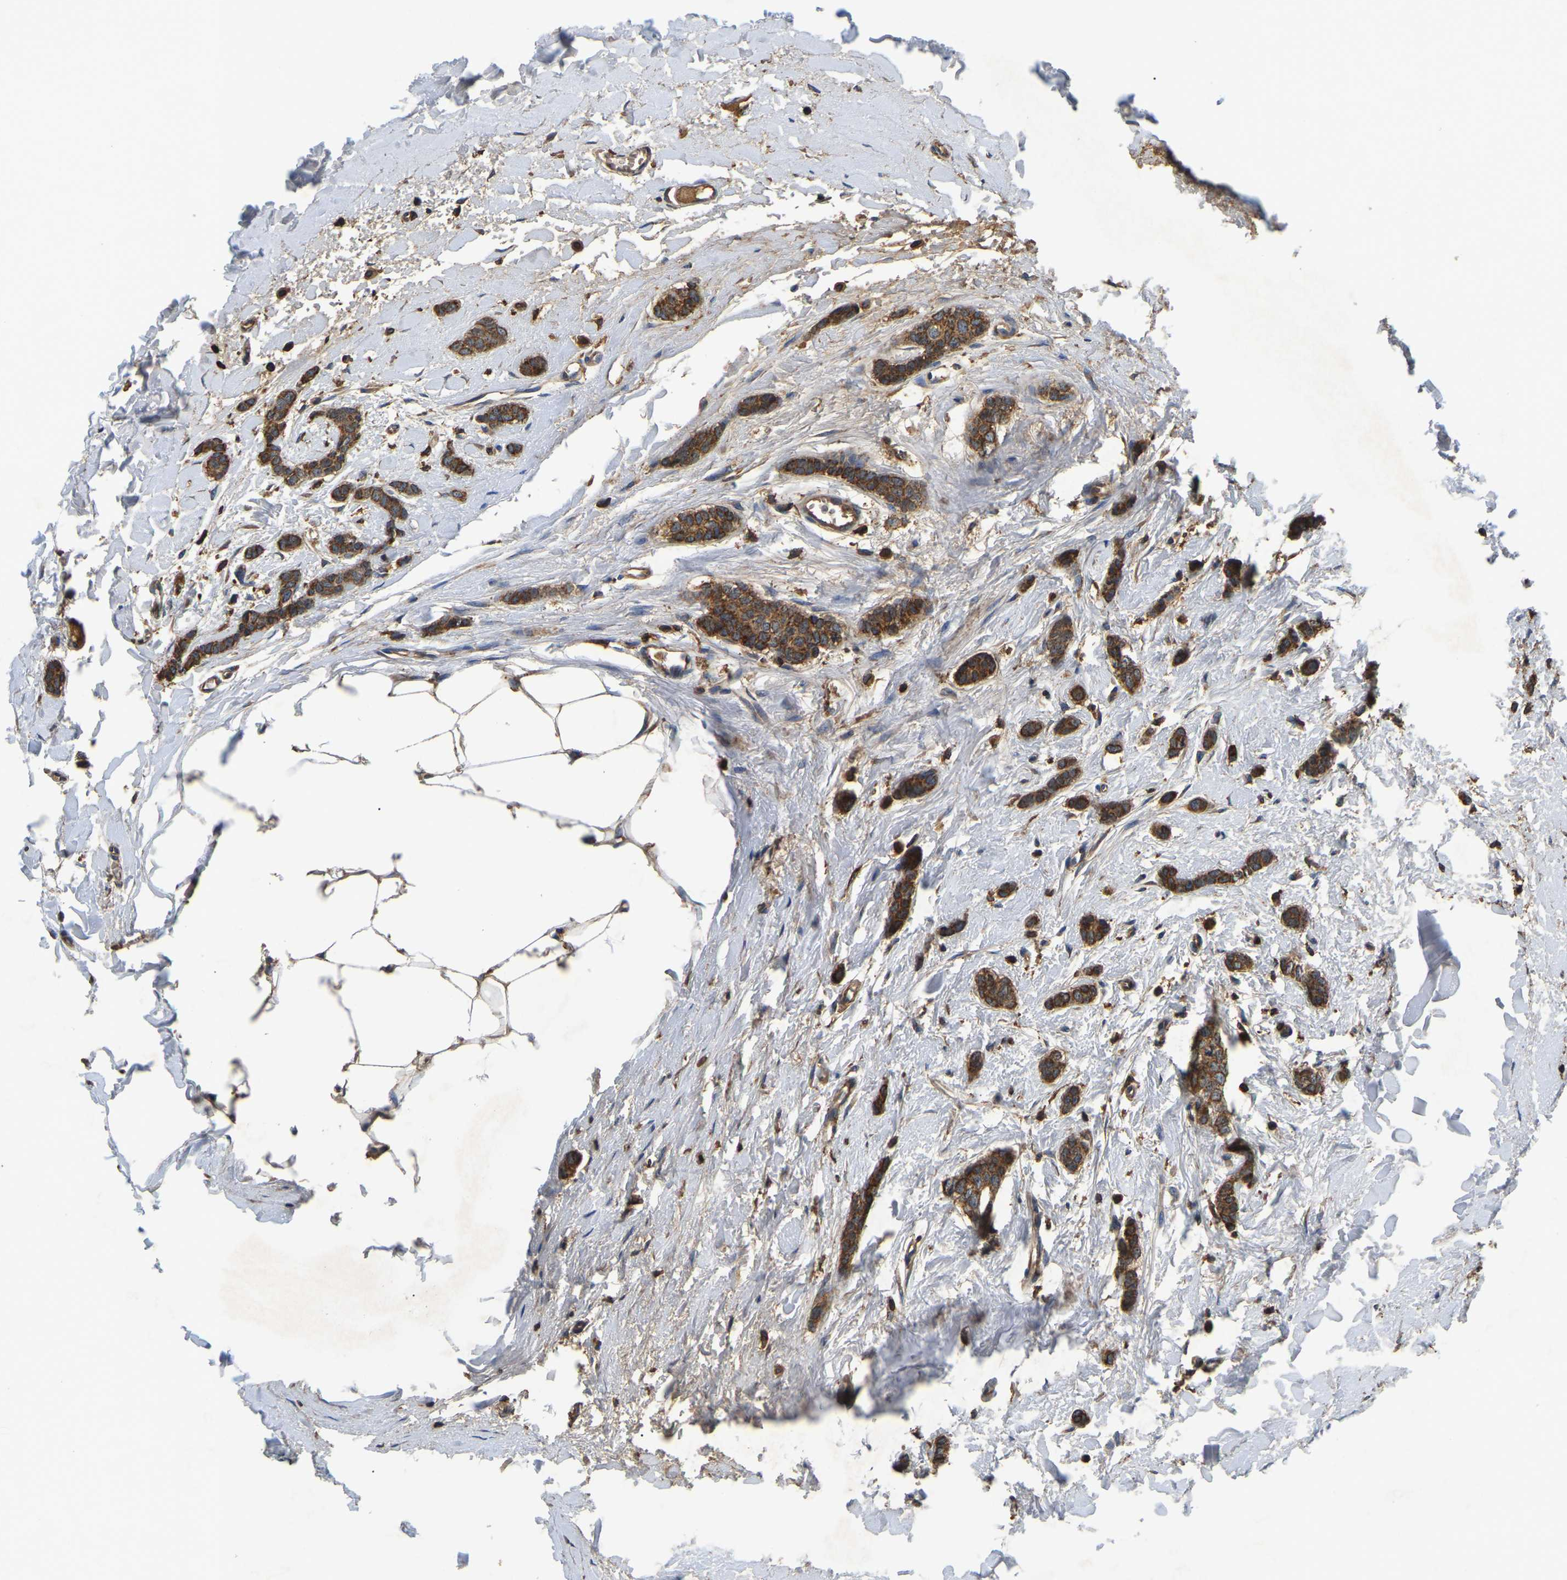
{"staining": {"intensity": "moderate", "quantity": ">75%", "location": "cytoplasmic/membranous"}, "tissue": "breast cancer", "cell_type": "Tumor cells", "image_type": "cancer", "snomed": [{"axis": "morphology", "description": "Lobular carcinoma"}, {"axis": "topography", "description": "Skin"}, {"axis": "topography", "description": "Breast"}], "caption": "A brown stain highlights moderate cytoplasmic/membranous expression of a protein in breast cancer tumor cells.", "gene": "SMPD2", "patient": {"sex": "female", "age": 46}}